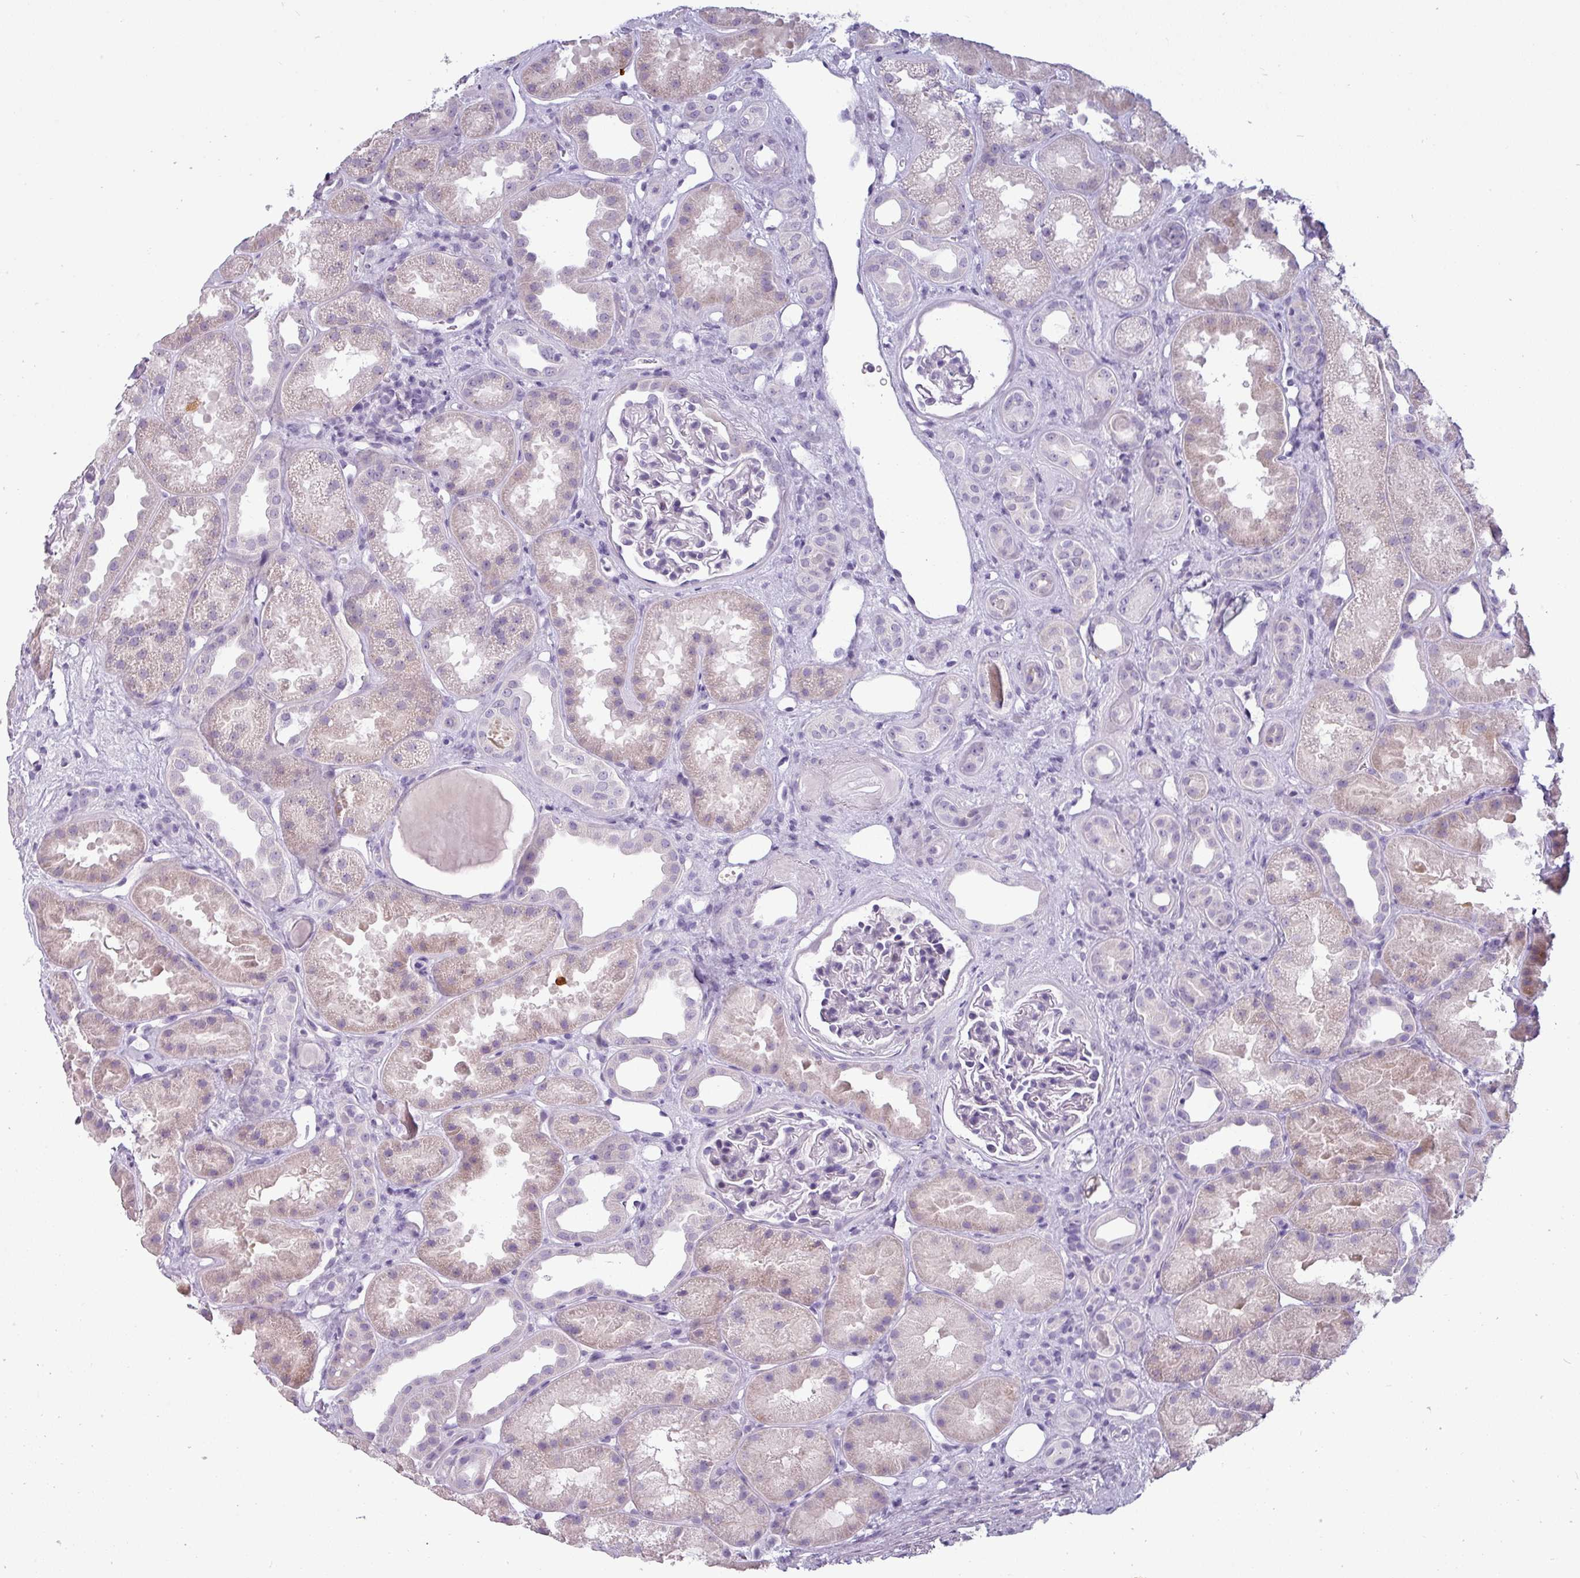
{"staining": {"intensity": "negative", "quantity": "none", "location": "none"}, "tissue": "kidney", "cell_type": "Cells in glomeruli", "image_type": "normal", "snomed": [{"axis": "morphology", "description": "Normal tissue, NOS"}, {"axis": "topography", "description": "Kidney"}], "caption": "Cells in glomeruli are negative for brown protein staining in normal kidney. Nuclei are stained in blue.", "gene": "SLC26A9", "patient": {"sex": "male", "age": 61}}